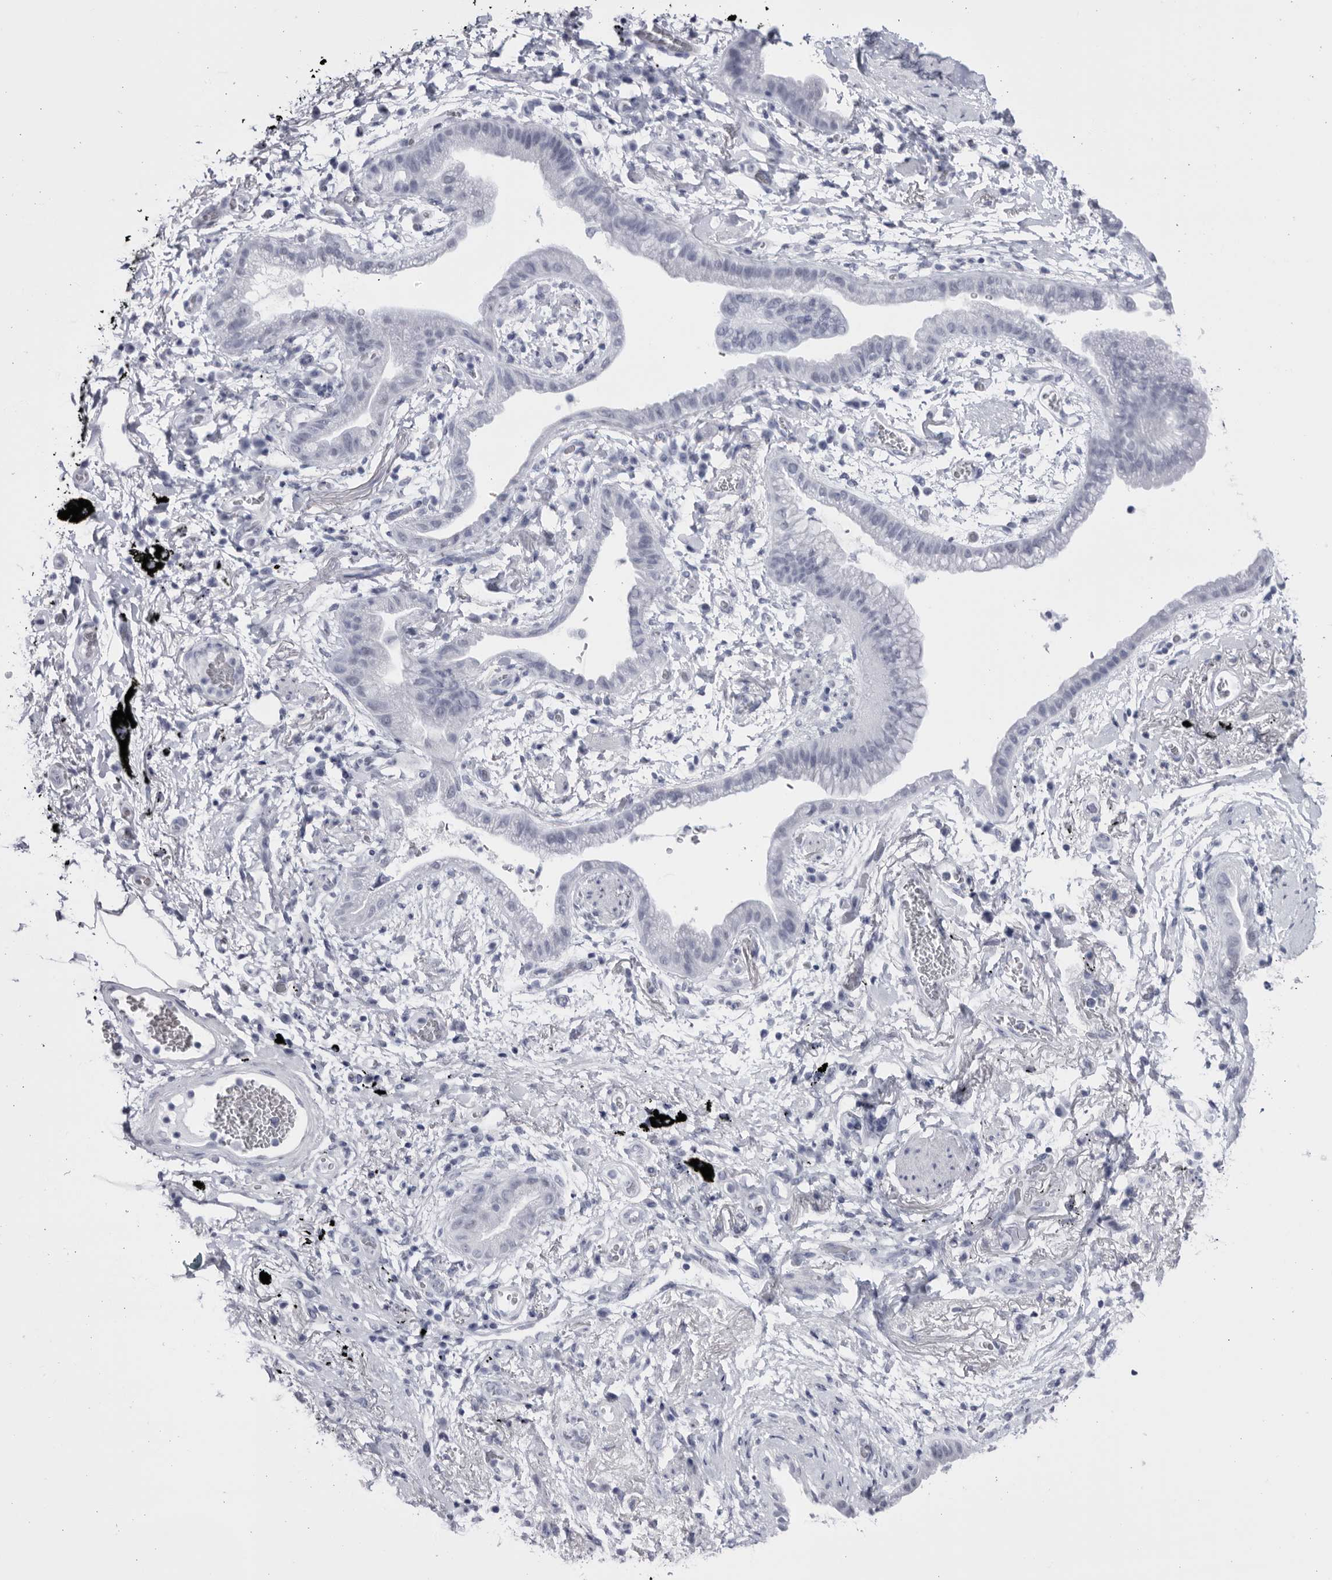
{"staining": {"intensity": "negative", "quantity": "none", "location": "none"}, "tissue": "lung cancer", "cell_type": "Tumor cells", "image_type": "cancer", "snomed": [{"axis": "morphology", "description": "Adenocarcinoma, NOS"}, {"axis": "topography", "description": "Lung"}], "caption": "This is an IHC histopathology image of lung adenocarcinoma. There is no positivity in tumor cells.", "gene": "CCDC181", "patient": {"sex": "female", "age": 70}}